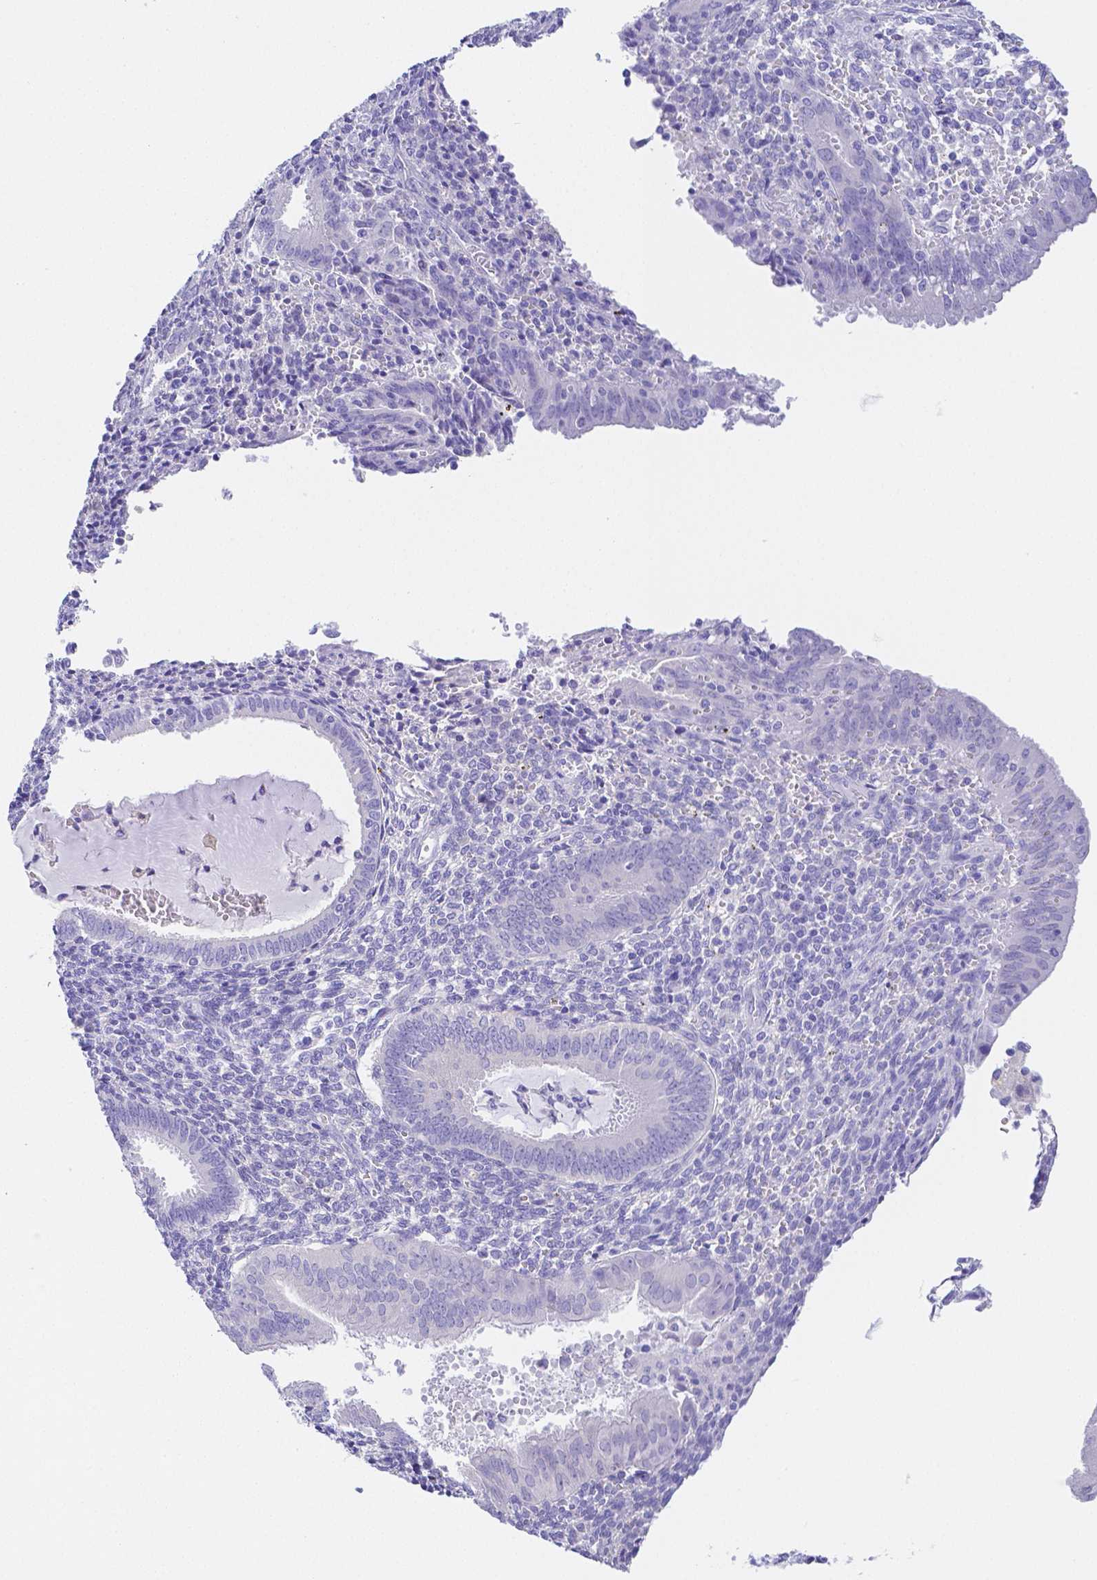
{"staining": {"intensity": "negative", "quantity": "none", "location": "none"}, "tissue": "endometrium", "cell_type": "Cells in endometrial stroma", "image_type": "normal", "snomed": [{"axis": "morphology", "description": "Normal tissue, NOS"}, {"axis": "topography", "description": "Endometrium"}], "caption": "Immunohistochemistry (IHC) image of unremarkable endometrium: human endometrium stained with DAB shows no significant protein positivity in cells in endometrial stroma.", "gene": "ZG16B", "patient": {"sex": "female", "age": 41}}